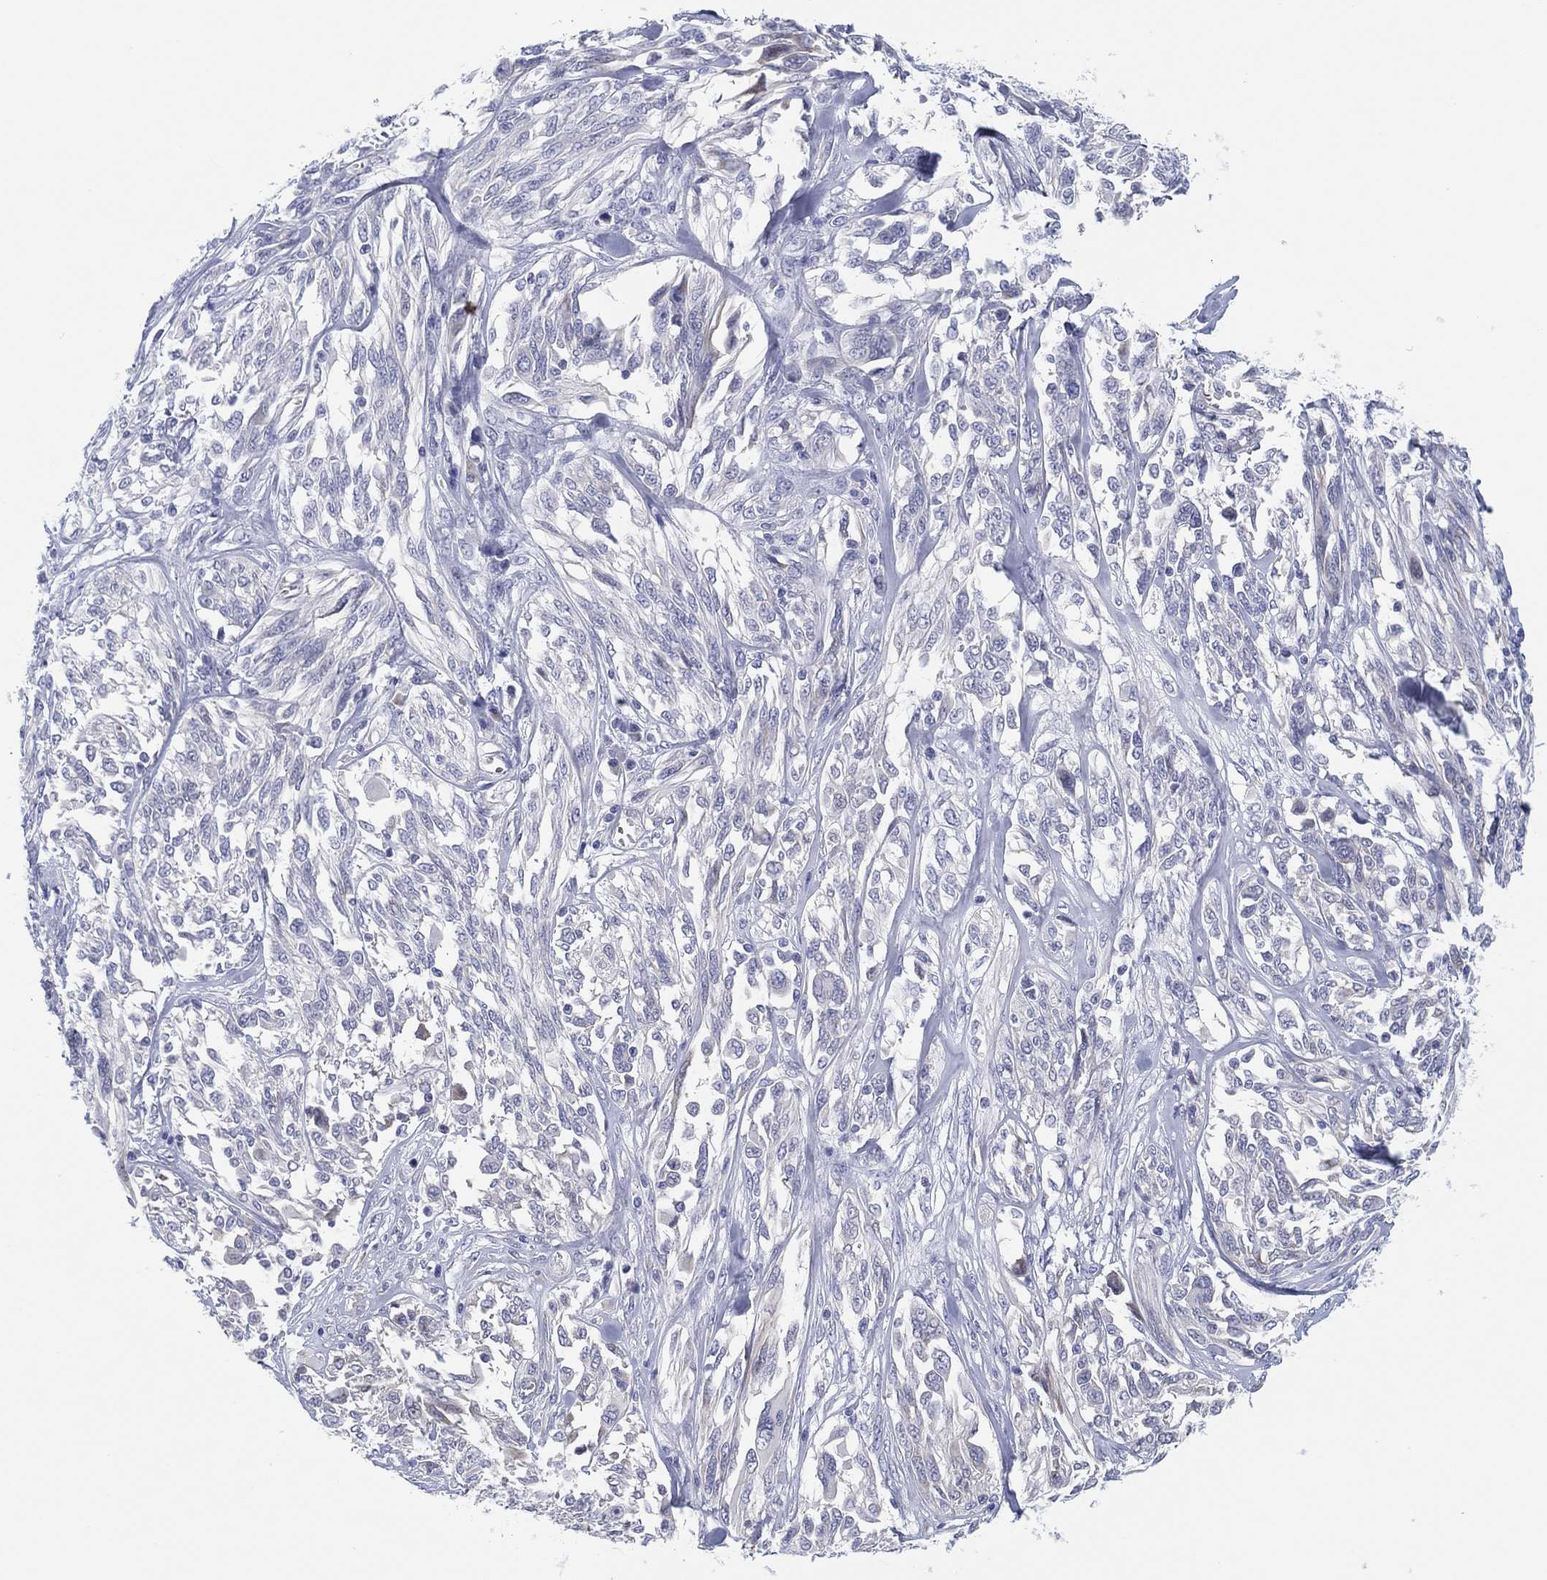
{"staining": {"intensity": "negative", "quantity": "none", "location": "none"}, "tissue": "melanoma", "cell_type": "Tumor cells", "image_type": "cancer", "snomed": [{"axis": "morphology", "description": "Malignant melanoma, NOS"}, {"axis": "topography", "description": "Skin"}], "caption": "IHC micrograph of human malignant melanoma stained for a protein (brown), which reveals no positivity in tumor cells.", "gene": "HEATR4", "patient": {"sex": "female", "age": 91}}